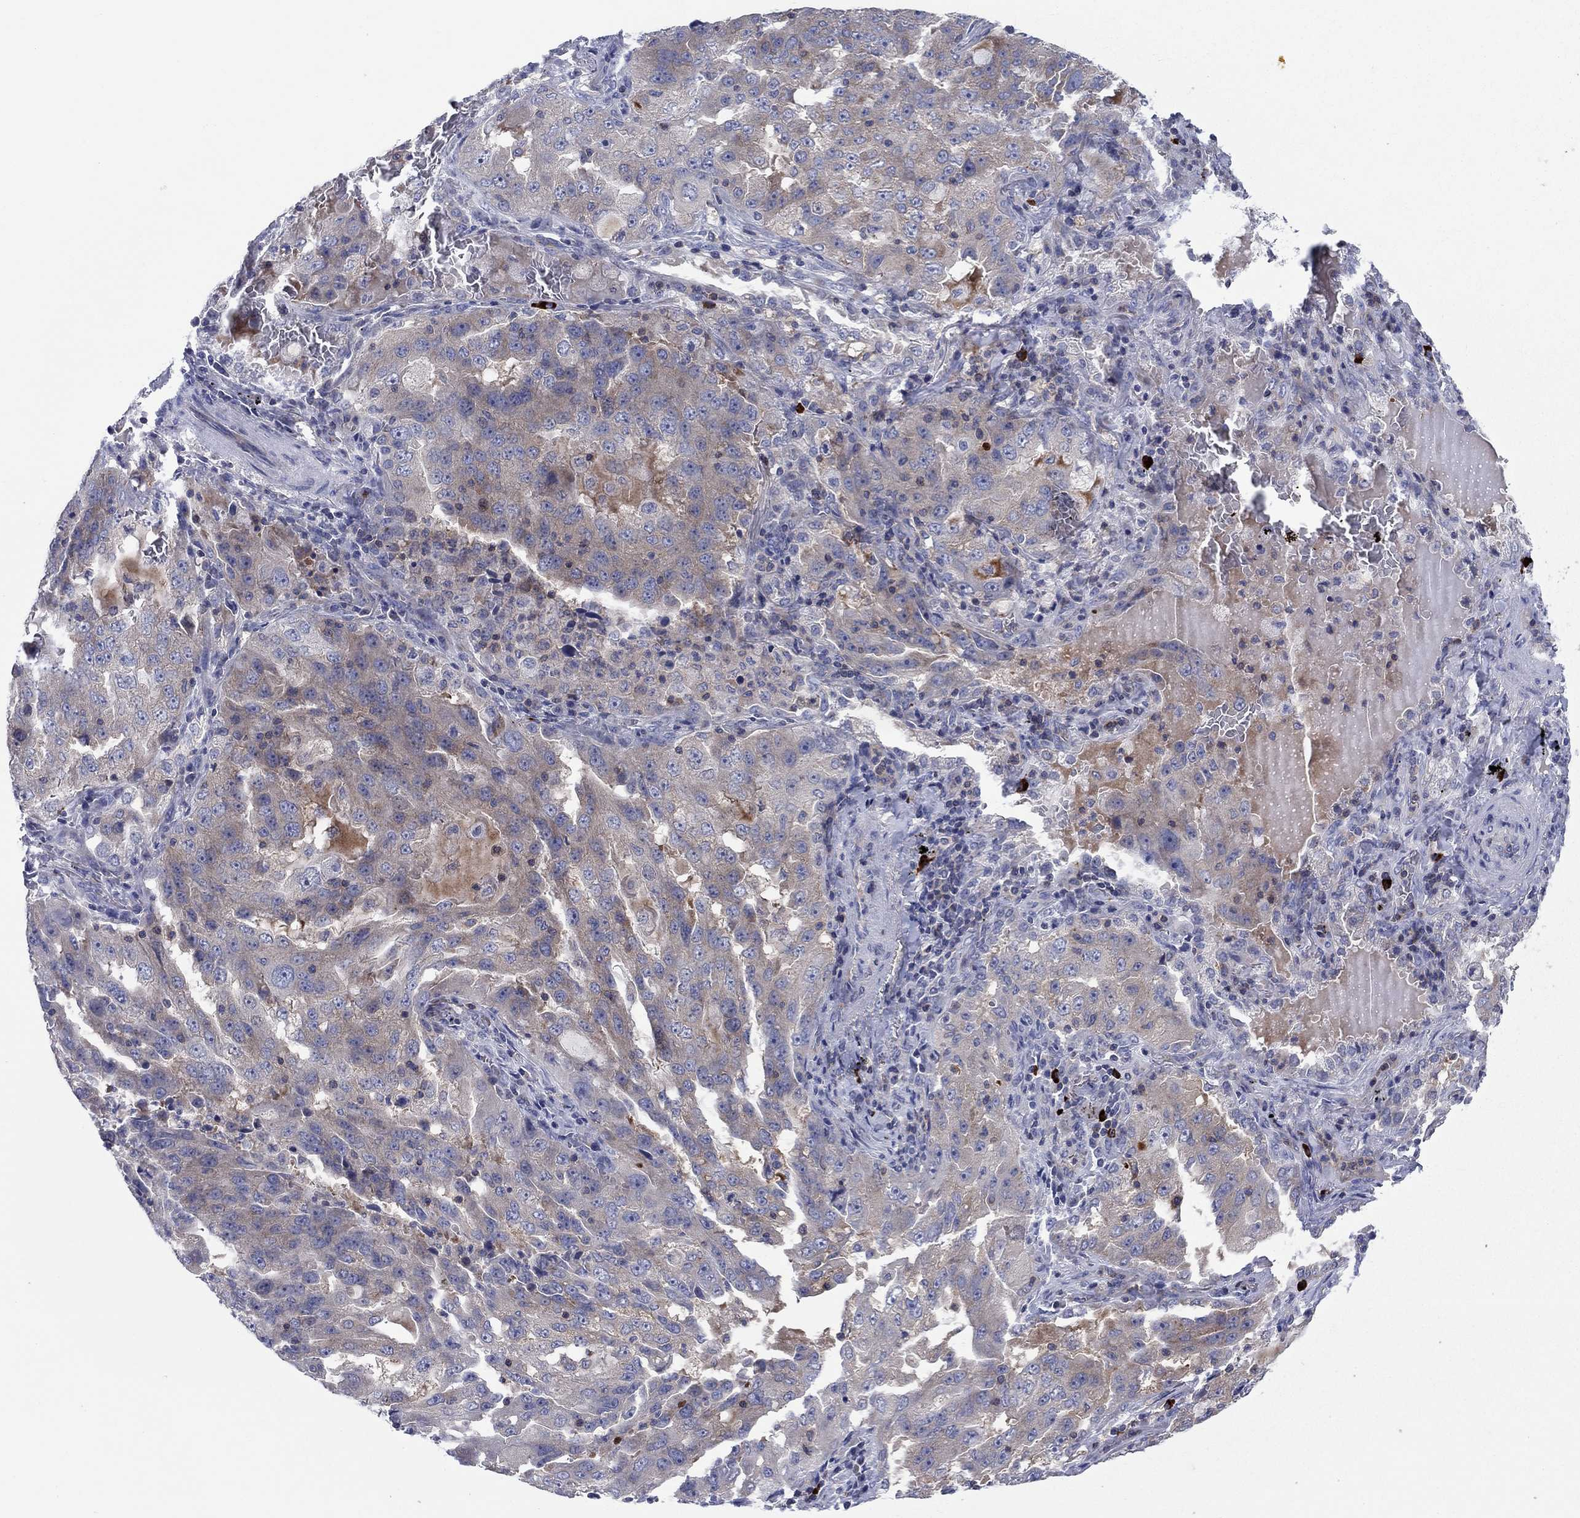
{"staining": {"intensity": "weak", "quantity": "25%-75%", "location": "cytoplasmic/membranous"}, "tissue": "lung cancer", "cell_type": "Tumor cells", "image_type": "cancer", "snomed": [{"axis": "morphology", "description": "Adenocarcinoma, NOS"}, {"axis": "topography", "description": "Lung"}], "caption": "Protein expression analysis of lung cancer demonstrates weak cytoplasmic/membranous staining in approximately 25%-75% of tumor cells. (IHC, brightfield microscopy, high magnification).", "gene": "PVR", "patient": {"sex": "female", "age": 61}}